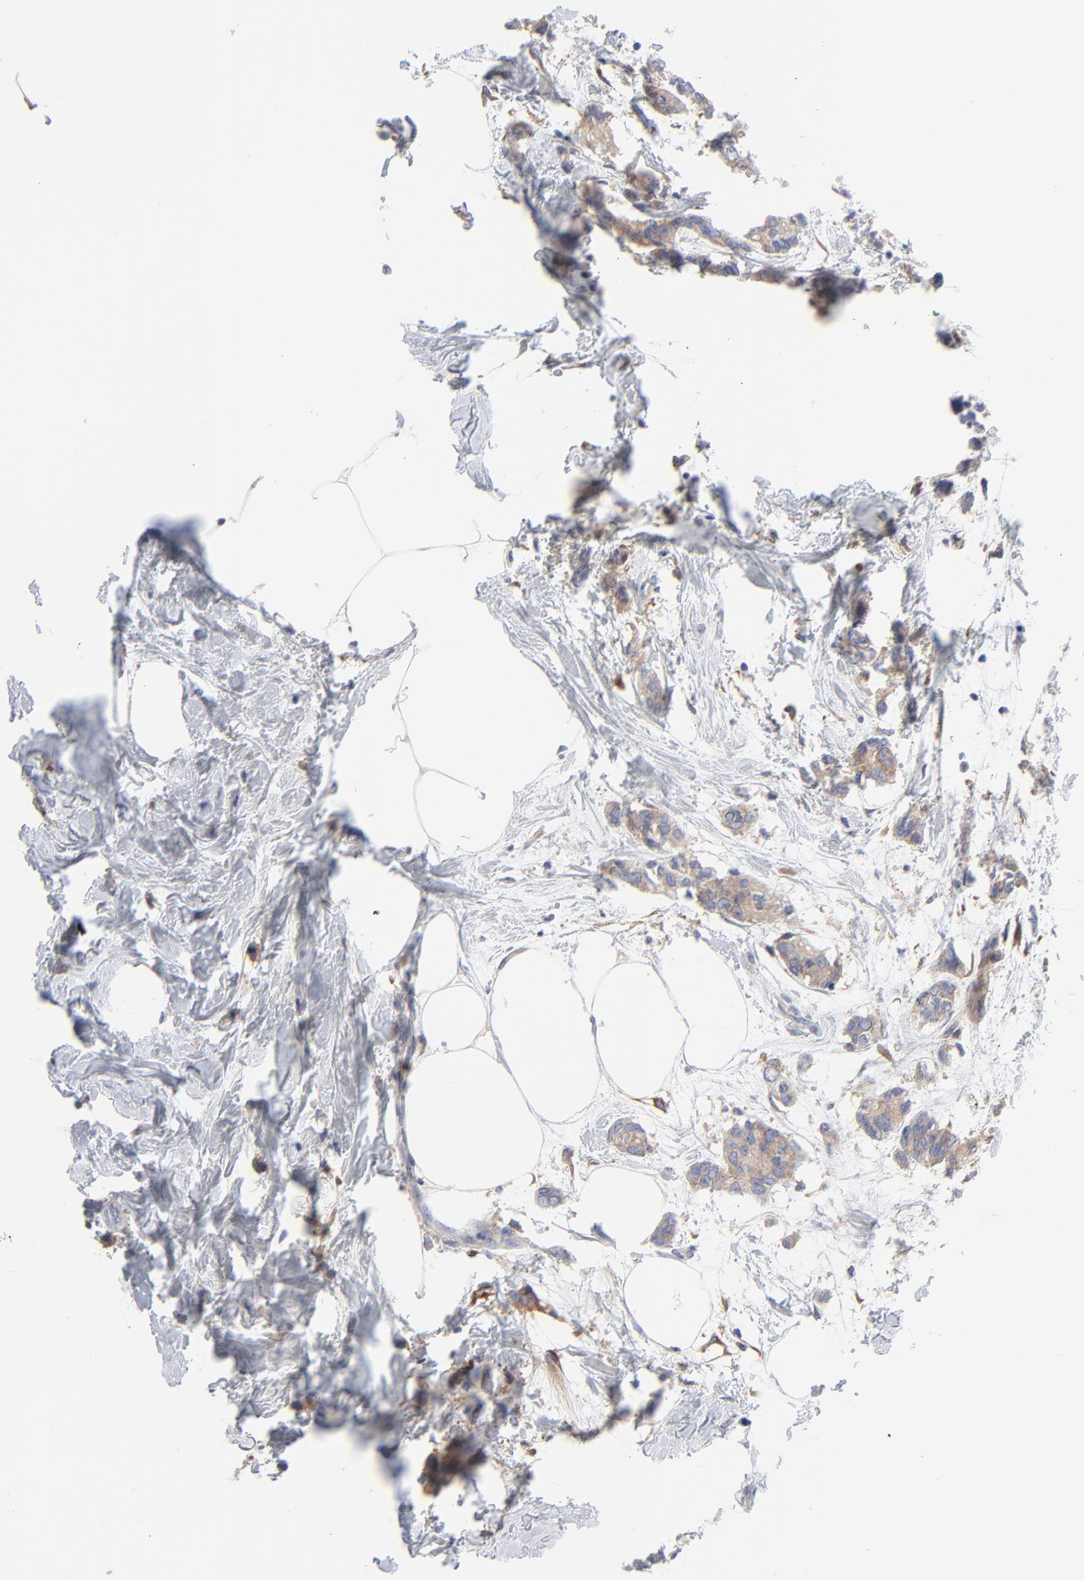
{"staining": {"intensity": "weak", "quantity": ">75%", "location": "cytoplasmic/membranous"}, "tissue": "breast cancer", "cell_type": "Tumor cells", "image_type": "cancer", "snomed": [{"axis": "morphology", "description": "Duct carcinoma"}, {"axis": "topography", "description": "Breast"}], "caption": "Protein staining exhibits weak cytoplasmic/membranous staining in about >75% of tumor cells in breast cancer. (Brightfield microscopy of DAB IHC at high magnification).", "gene": "STAT2", "patient": {"sex": "female", "age": 84}}